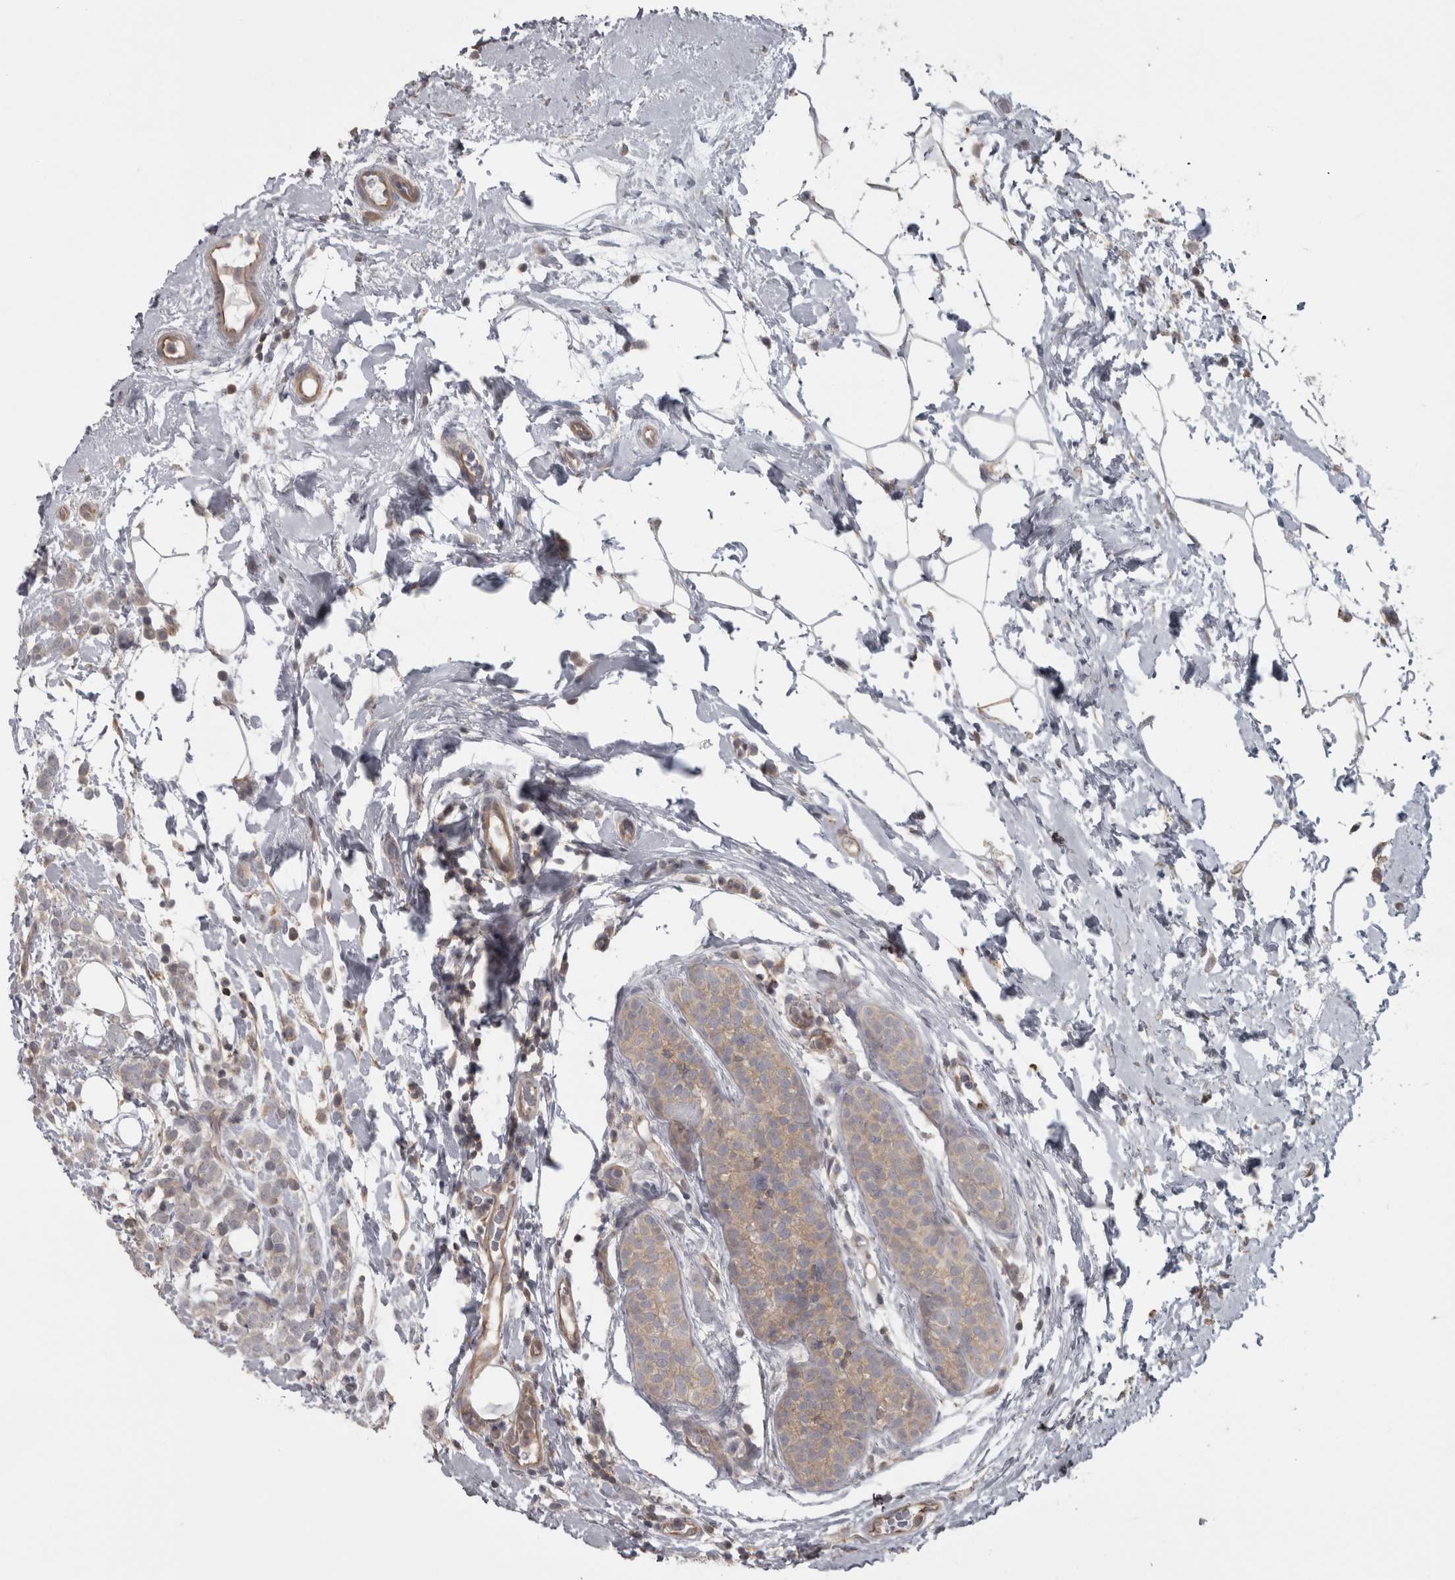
{"staining": {"intensity": "weak", "quantity": "25%-75%", "location": "cytoplasmic/membranous"}, "tissue": "breast cancer", "cell_type": "Tumor cells", "image_type": "cancer", "snomed": [{"axis": "morphology", "description": "Lobular carcinoma"}, {"axis": "topography", "description": "Breast"}], "caption": "Breast lobular carcinoma tissue displays weak cytoplasmic/membranous staining in approximately 25%-75% of tumor cells, visualized by immunohistochemistry. The staining was performed using DAB (3,3'-diaminobenzidine) to visualize the protein expression in brown, while the nuclei were stained in blue with hematoxylin (Magnification: 20x).", "gene": "PPP1R12B", "patient": {"sex": "female", "age": 50}}